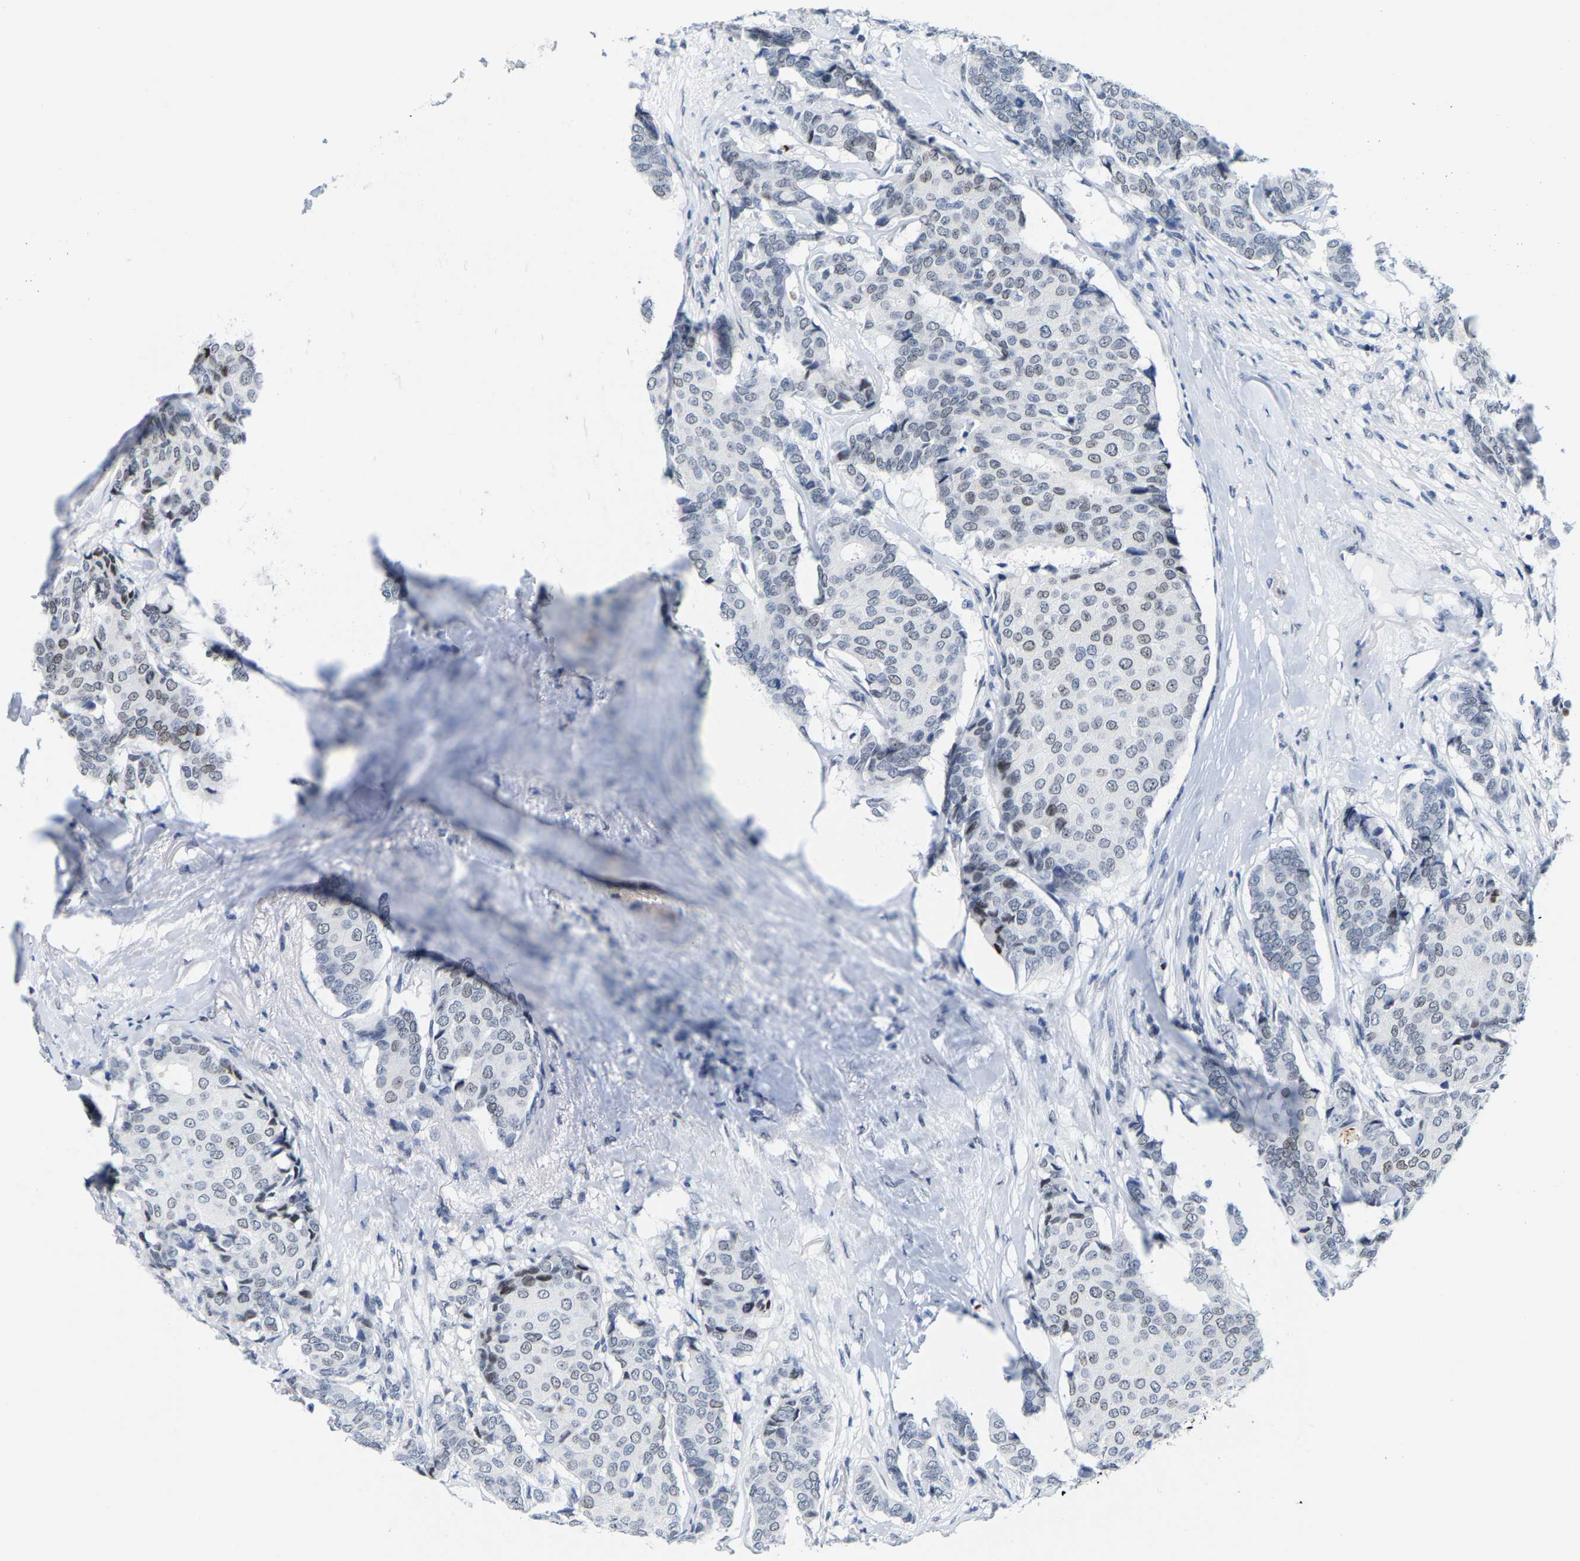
{"staining": {"intensity": "weak", "quantity": "<25%", "location": "nuclear"}, "tissue": "breast cancer", "cell_type": "Tumor cells", "image_type": "cancer", "snomed": [{"axis": "morphology", "description": "Duct carcinoma"}, {"axis": "topography", "description": "Breast"}], "caption": "A high-resolution histopathology image shows immunohistochemistry (IHC) staining of breast cancer (invasive ductal carcinoma), which exhibits no significant expression in tumor cells.", "gene": "SETD1B", "patient": {"sex": "female", "age": 75}}